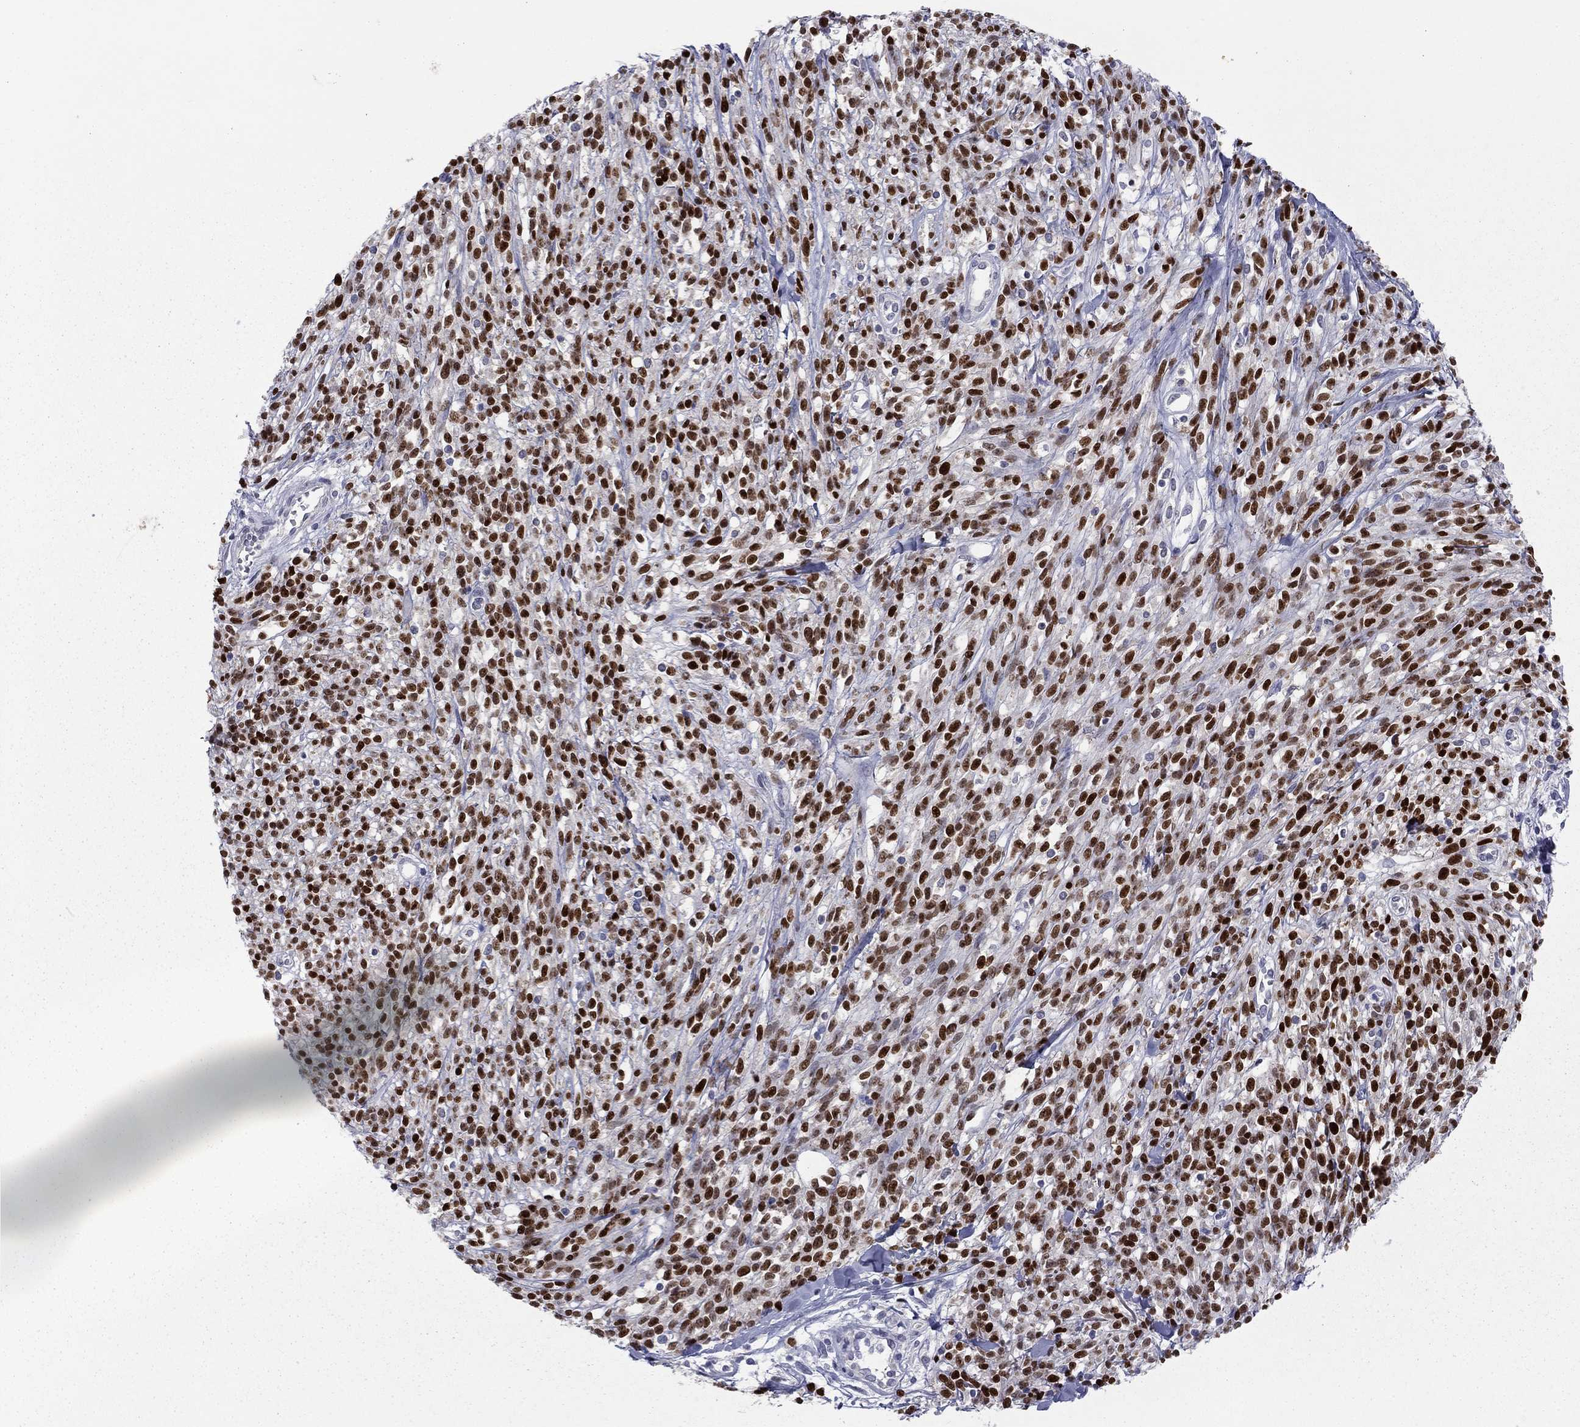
{"staining": {"intensity": "strong", "quantity": ">75%", "location": "nuclear"}, "tissue": "melanoma", "cell_type": "Tumor cells", "image_type": "cancer", "snomed": [{"axis": "morphology", "description": "Malignant melanoma, NOS"}, {"axis": "topography", "description": "Skin"}, {"axis": "topography", "description": "Skin of trunk"}], "caption": "A brown stain labels strong nuclear expression of a protein in human melanoma tumor cells.", "gene": "TFAP2B", "patient": {"sex": "male", "age": 74}}